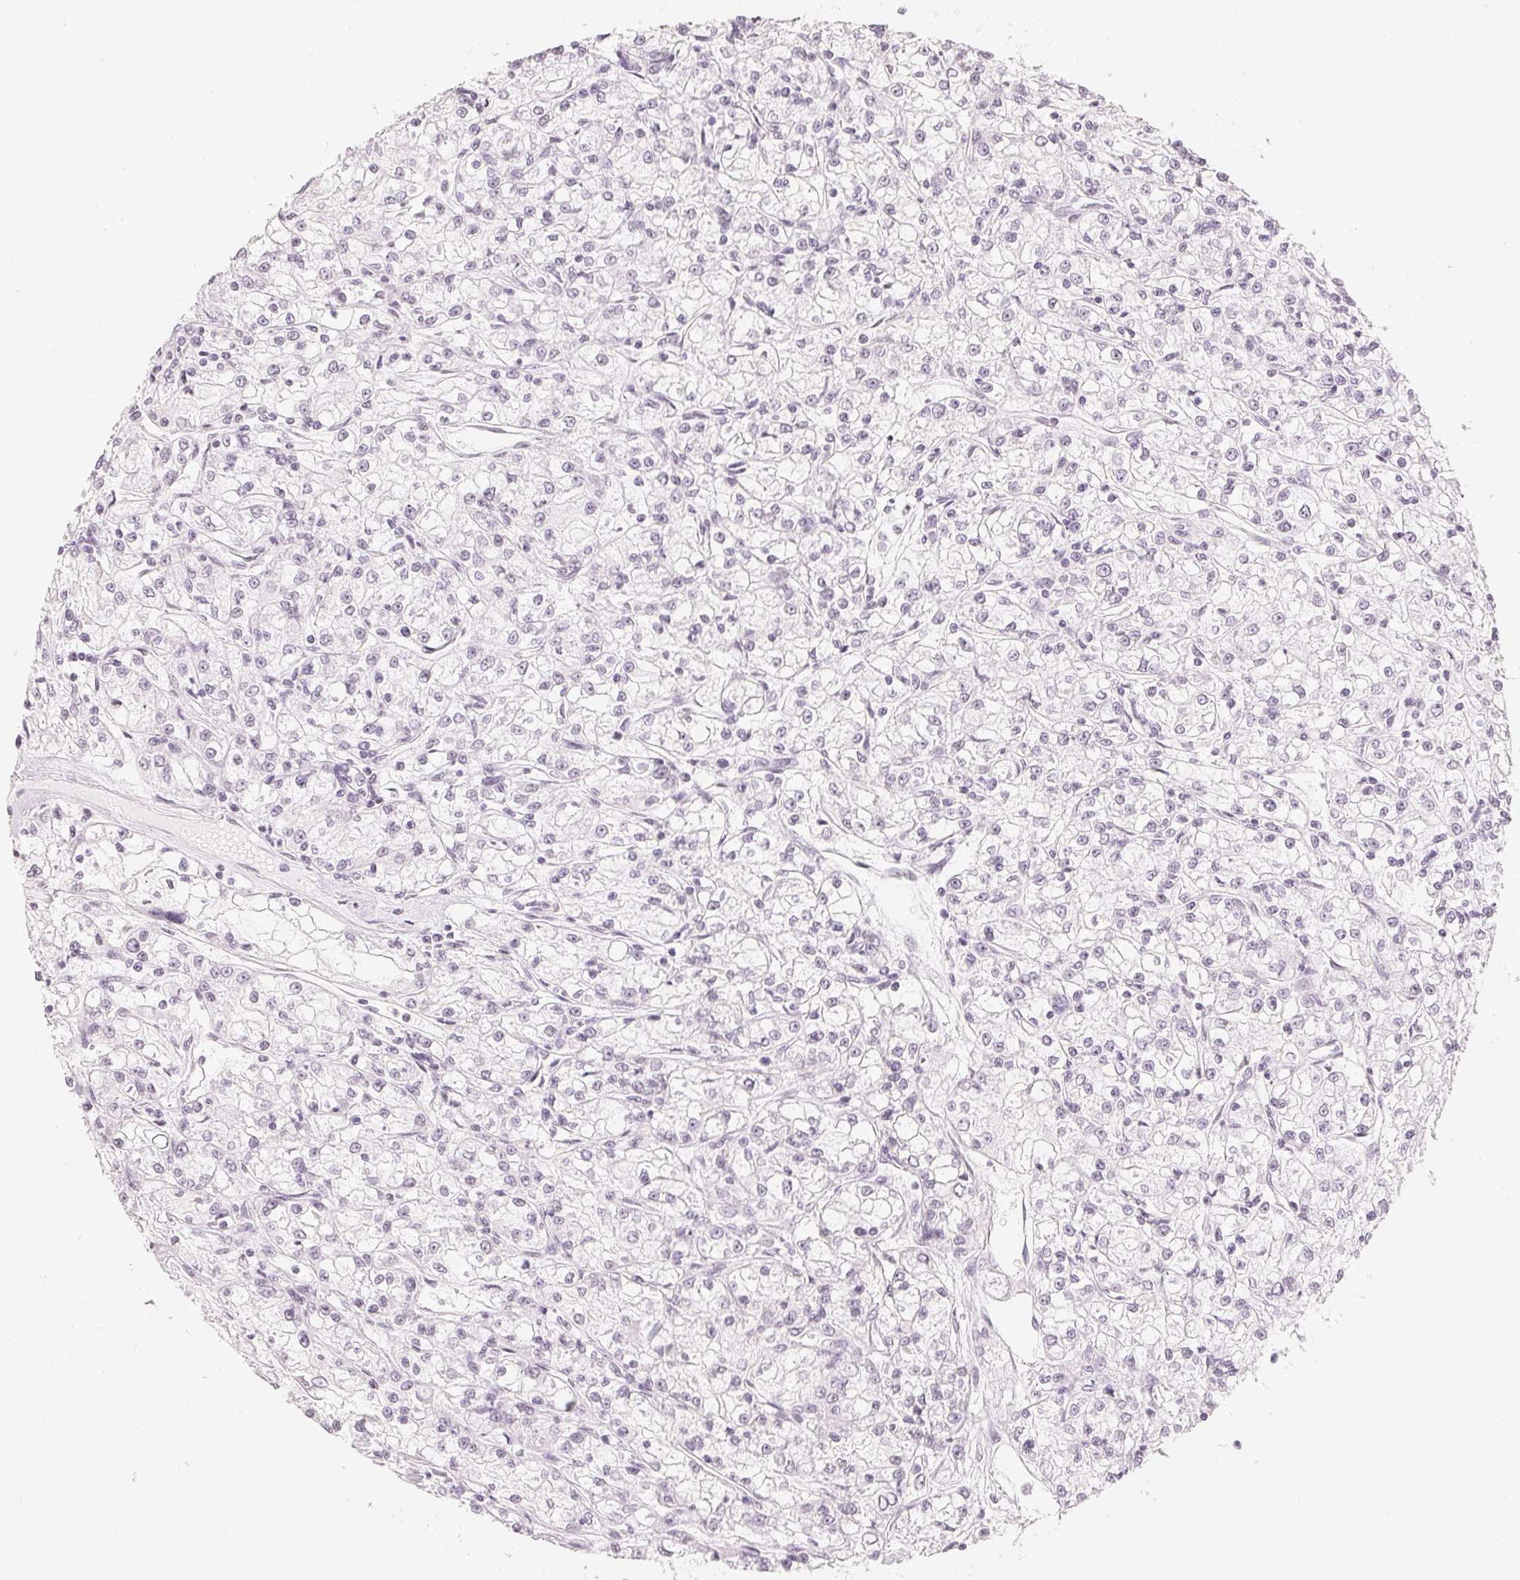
{"staining": {"intensity": "negative", "quantity": "none", "location": "none"}, "tissue": "renal cancer", "cell_type": "Tumor cells", "image_type": "cancer", "snomed": [{"axis": "morphology", "description": "Adenocarcinoma, NOS"}, {"axis": "topography", "description": "Kidney"}], "caption": "This image is of renal cancer stained with immunohistochemistry to label a protein in brown with the nuclei are counter-stained blue. There is no positivity in tumor cells. (DAB (3,3'-diaminobenzidine) immunohistochemistry, high magnification).", "gene": "SLC22A8", "patient": {"sex": "female", "age": 59}}